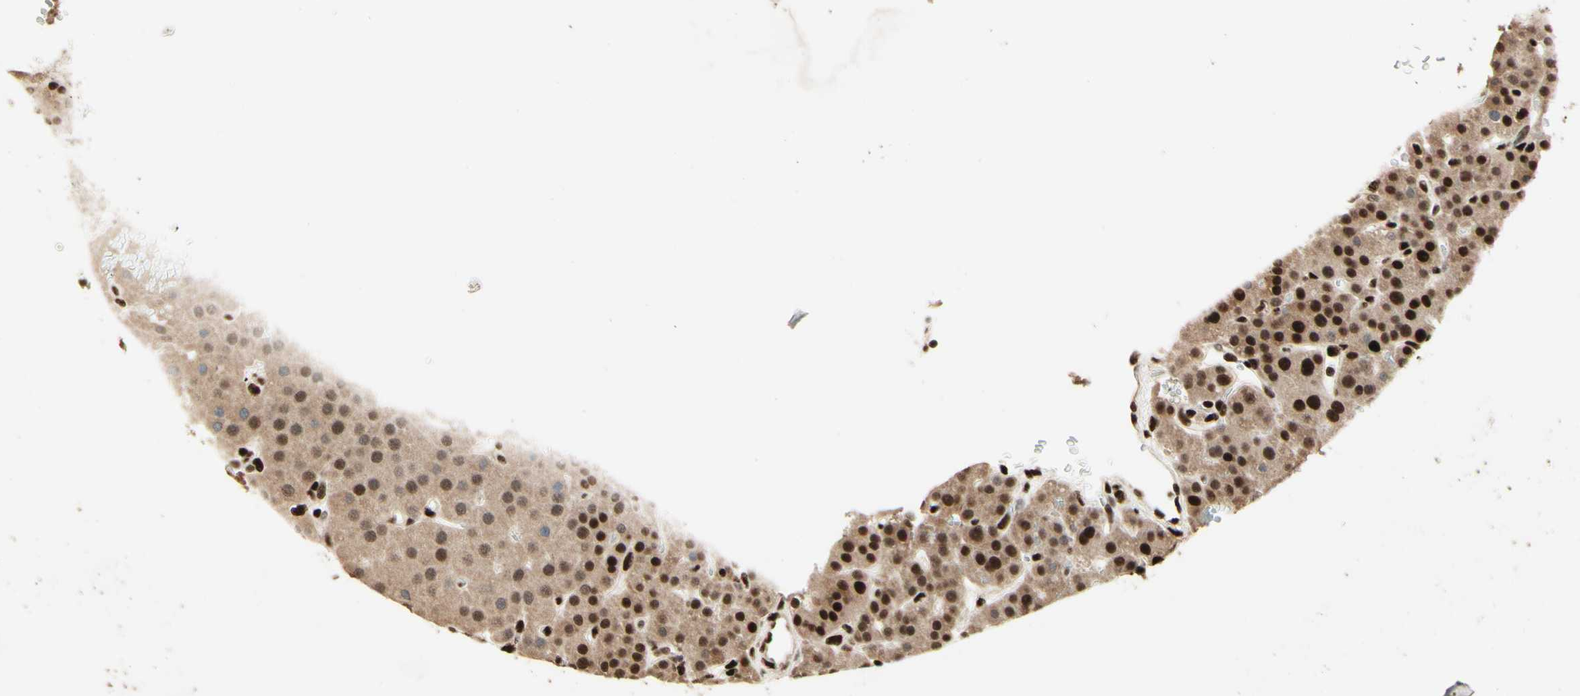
{"staining": {"intensity": "strong", "quantity": ">75%", "location": "nuclear"}, "tissue": "parathyroid gland", "cell_type": "Glandular cells", "image_type": "normal", "snomed": [{"axis": "morphology", "description": "Normal tissue, NOS"}, {"axis": "morphology", "description": "Adenoma, NOS"}, {"axis": "topography", "description": "Parathyroid gland"}], "caption": "Parathyroid gland stained with DAB IHC reveals high levels of strong nuclear positivity in about >75% of glandular cells.", "gene": "NR3C1", "patient": {"sex": "female", "age": 81}}